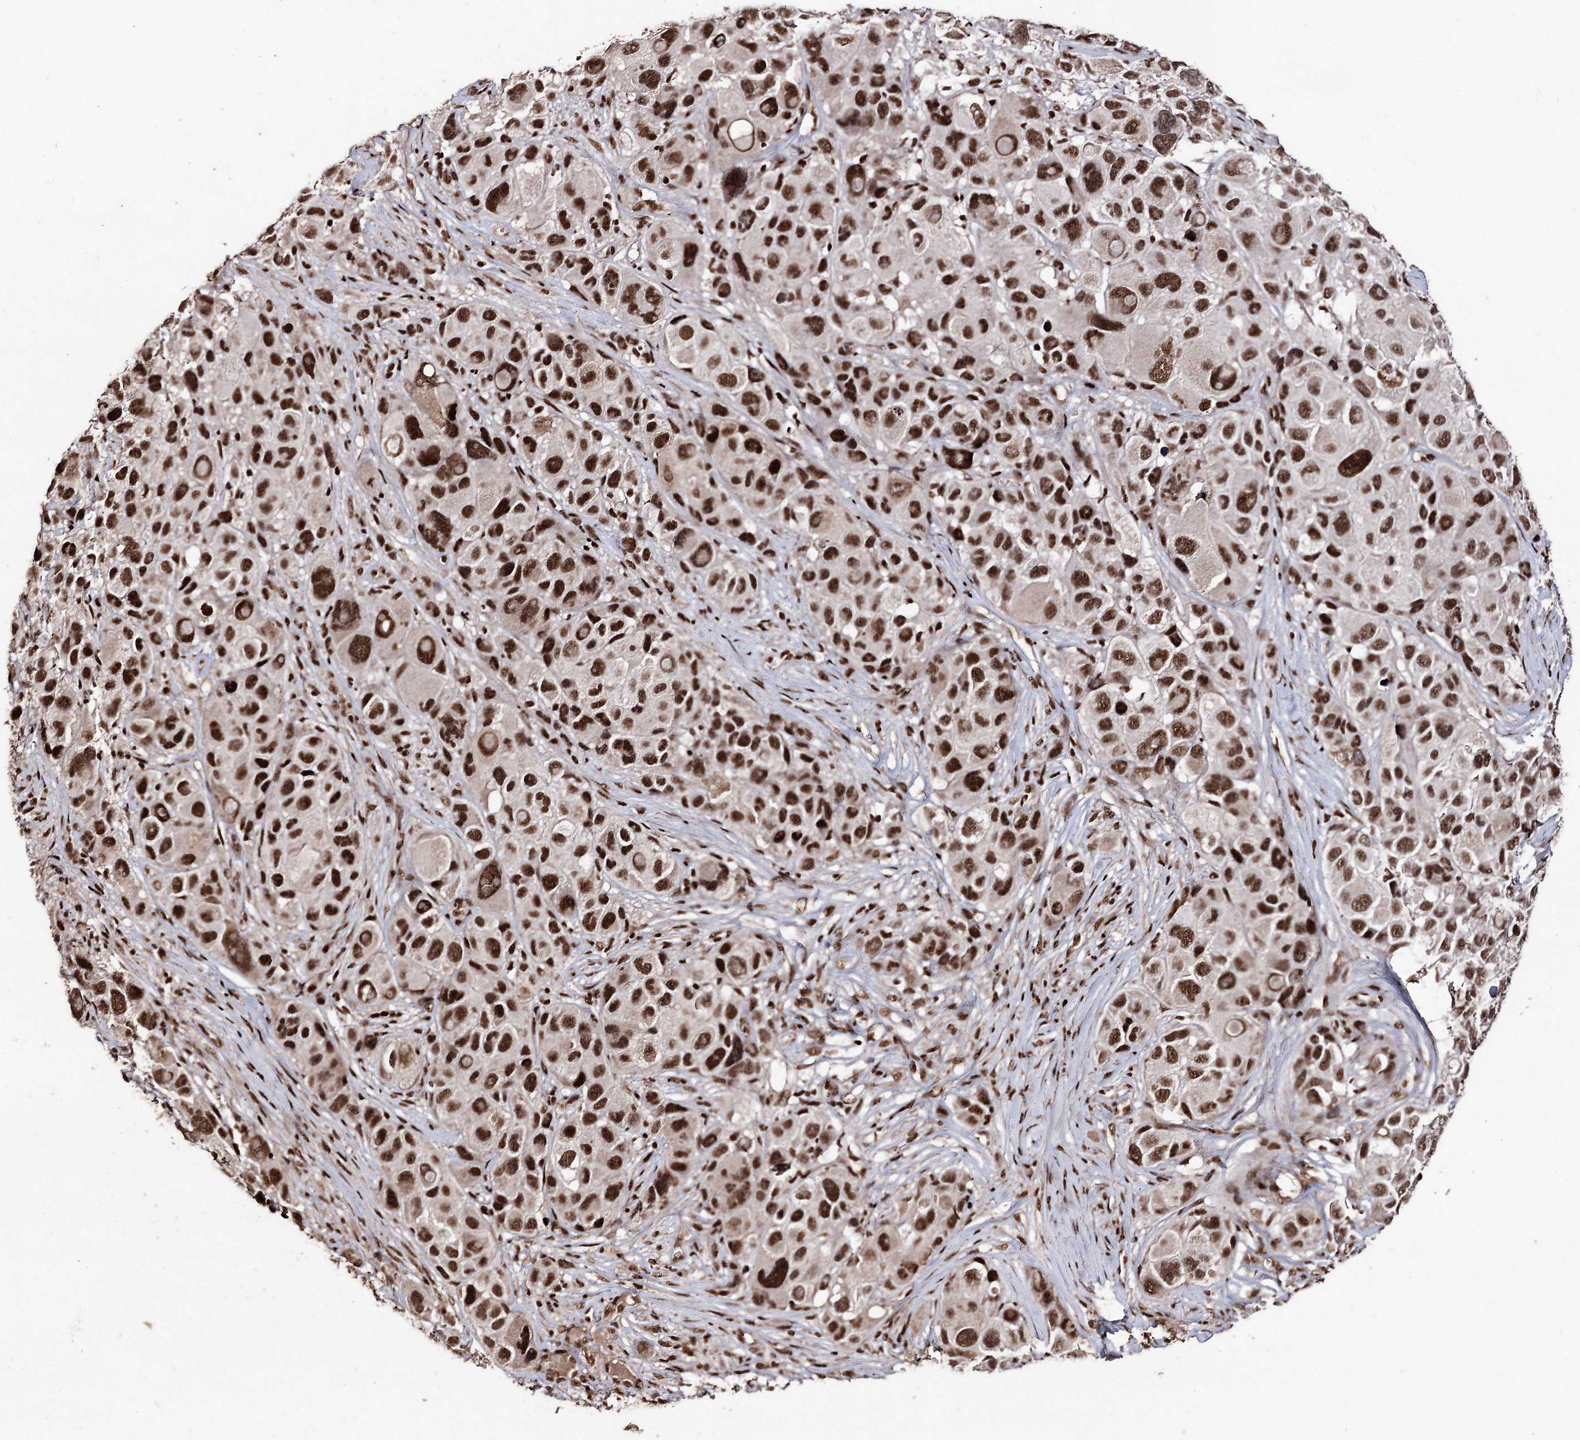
{"staining": {"intensity": "strong", "quantity": ">75%", "location": "nuclear"}, "tissue": "melanoma", "cell_type": "Tumor cells", "image_type": "cancer", "snomed": [{"axis": "morphology", "description": "Malignant melanoma, NOS"}, {"axis": "topography", "description": "Skin of trunk"}], "caption": "Immunohistochemical staining of human melanoma shows high levels of strong nuclear positivity in about >75% of tumor cells.", "gene": "U2SURP", "patient": {"sex": "male", "age": 71}}